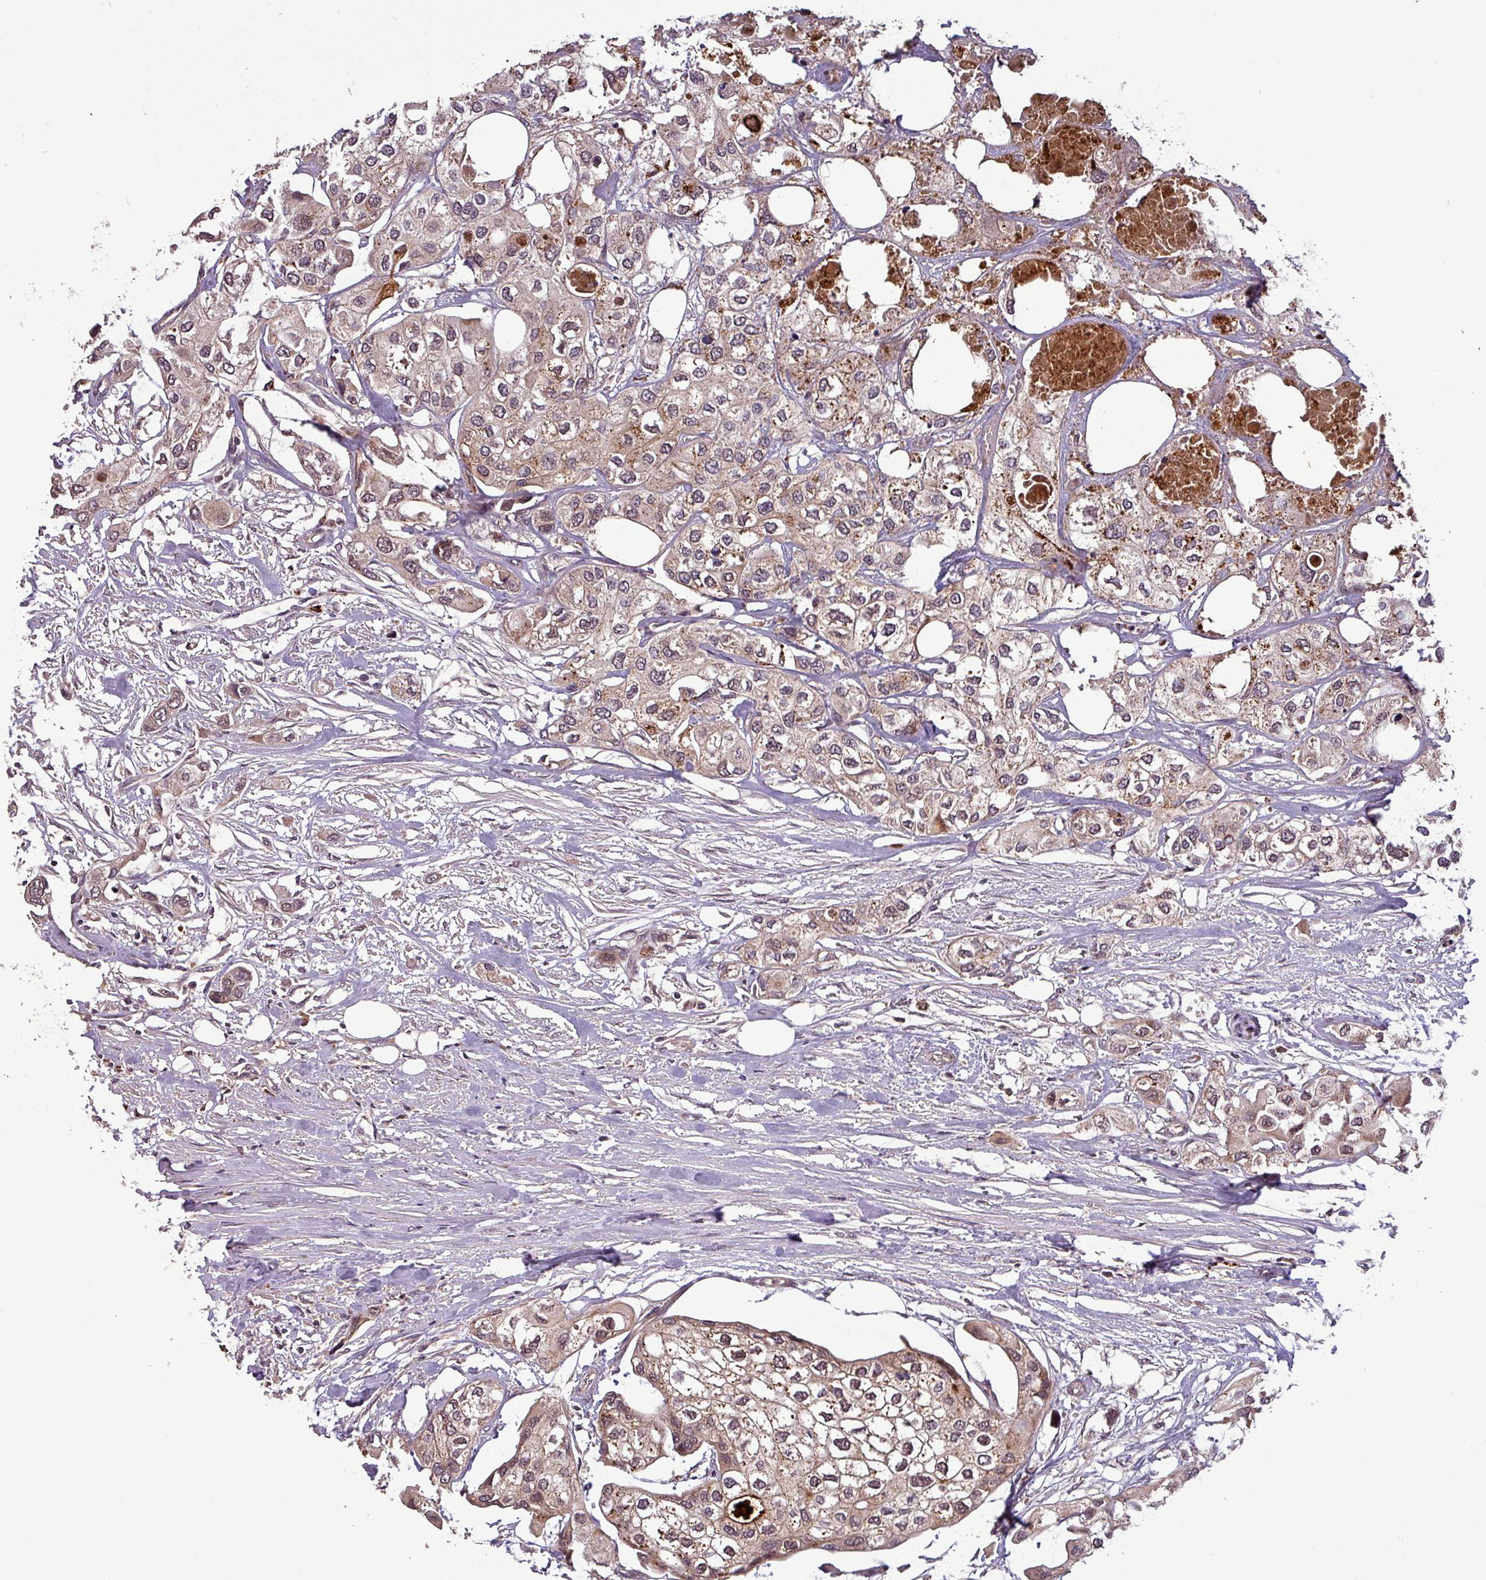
{"staining": {"intensity": "weak", "quantity": "25%-75%", "location": "cytoplasmic/membranous,nuclear"}, "tissue": "urothelial cancer", "cell_type": "Tumor cells", "image_type": "cancer", "snomed": [{"axis": "morphology", "description": "Urothelial carcinoma, High grade"}, {"axis": "topography", "description": "Urinary bladder"}], "caption": "High-grade urothelial carcinoma stained with immunohistochemistry shows weak cytoplasmic/membranous and nuclear expression in about 25%-75% of tumor cells.", "gene": "PUS1", "patient": {"sex": "male", "age": 64}}